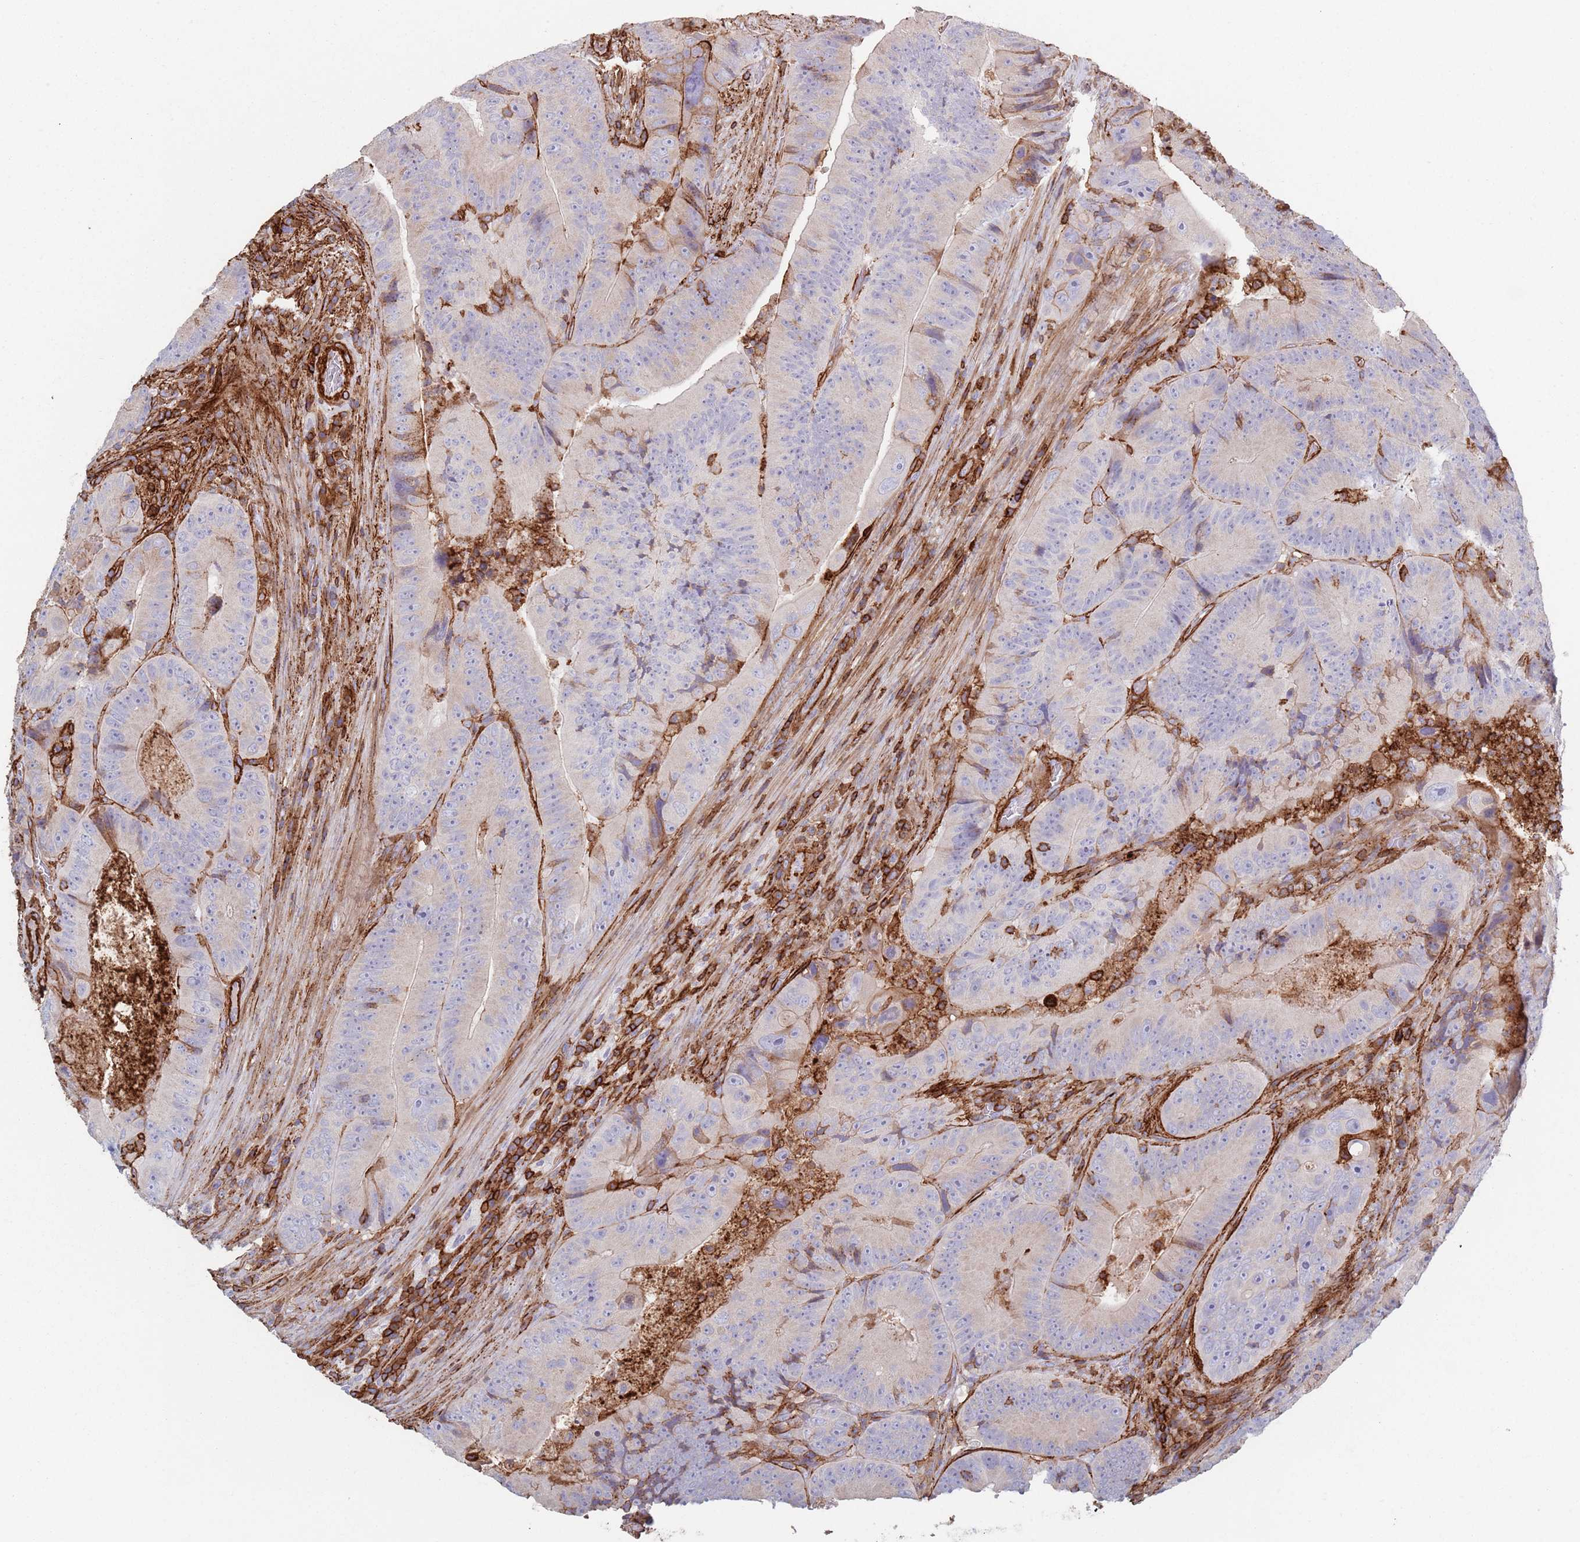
{"staining": {"intensity": "negative", "quantity": "none", "location": "none"}, "tissue": "colorectal cancer", "cell_type": "Tumor cells", "image_type": "cancer", "snomed": [{"axis": "morphology", "description": "Adenocarcinoma, NOS"}, {"axis": "topography", "description": "Colon"}], "caption": "IHC photomicrograph of neoplastic tissue: human colorectal cancer (adenocarcinoma) stained with DAB exhibits no significant protein staining in tumor cells. The staining is performed using DAB brown chromogen with nuclei counter-stained in using hematoxylin.", "gene": "RNF144A", "patient": {"sex": "female", "age": 86}}